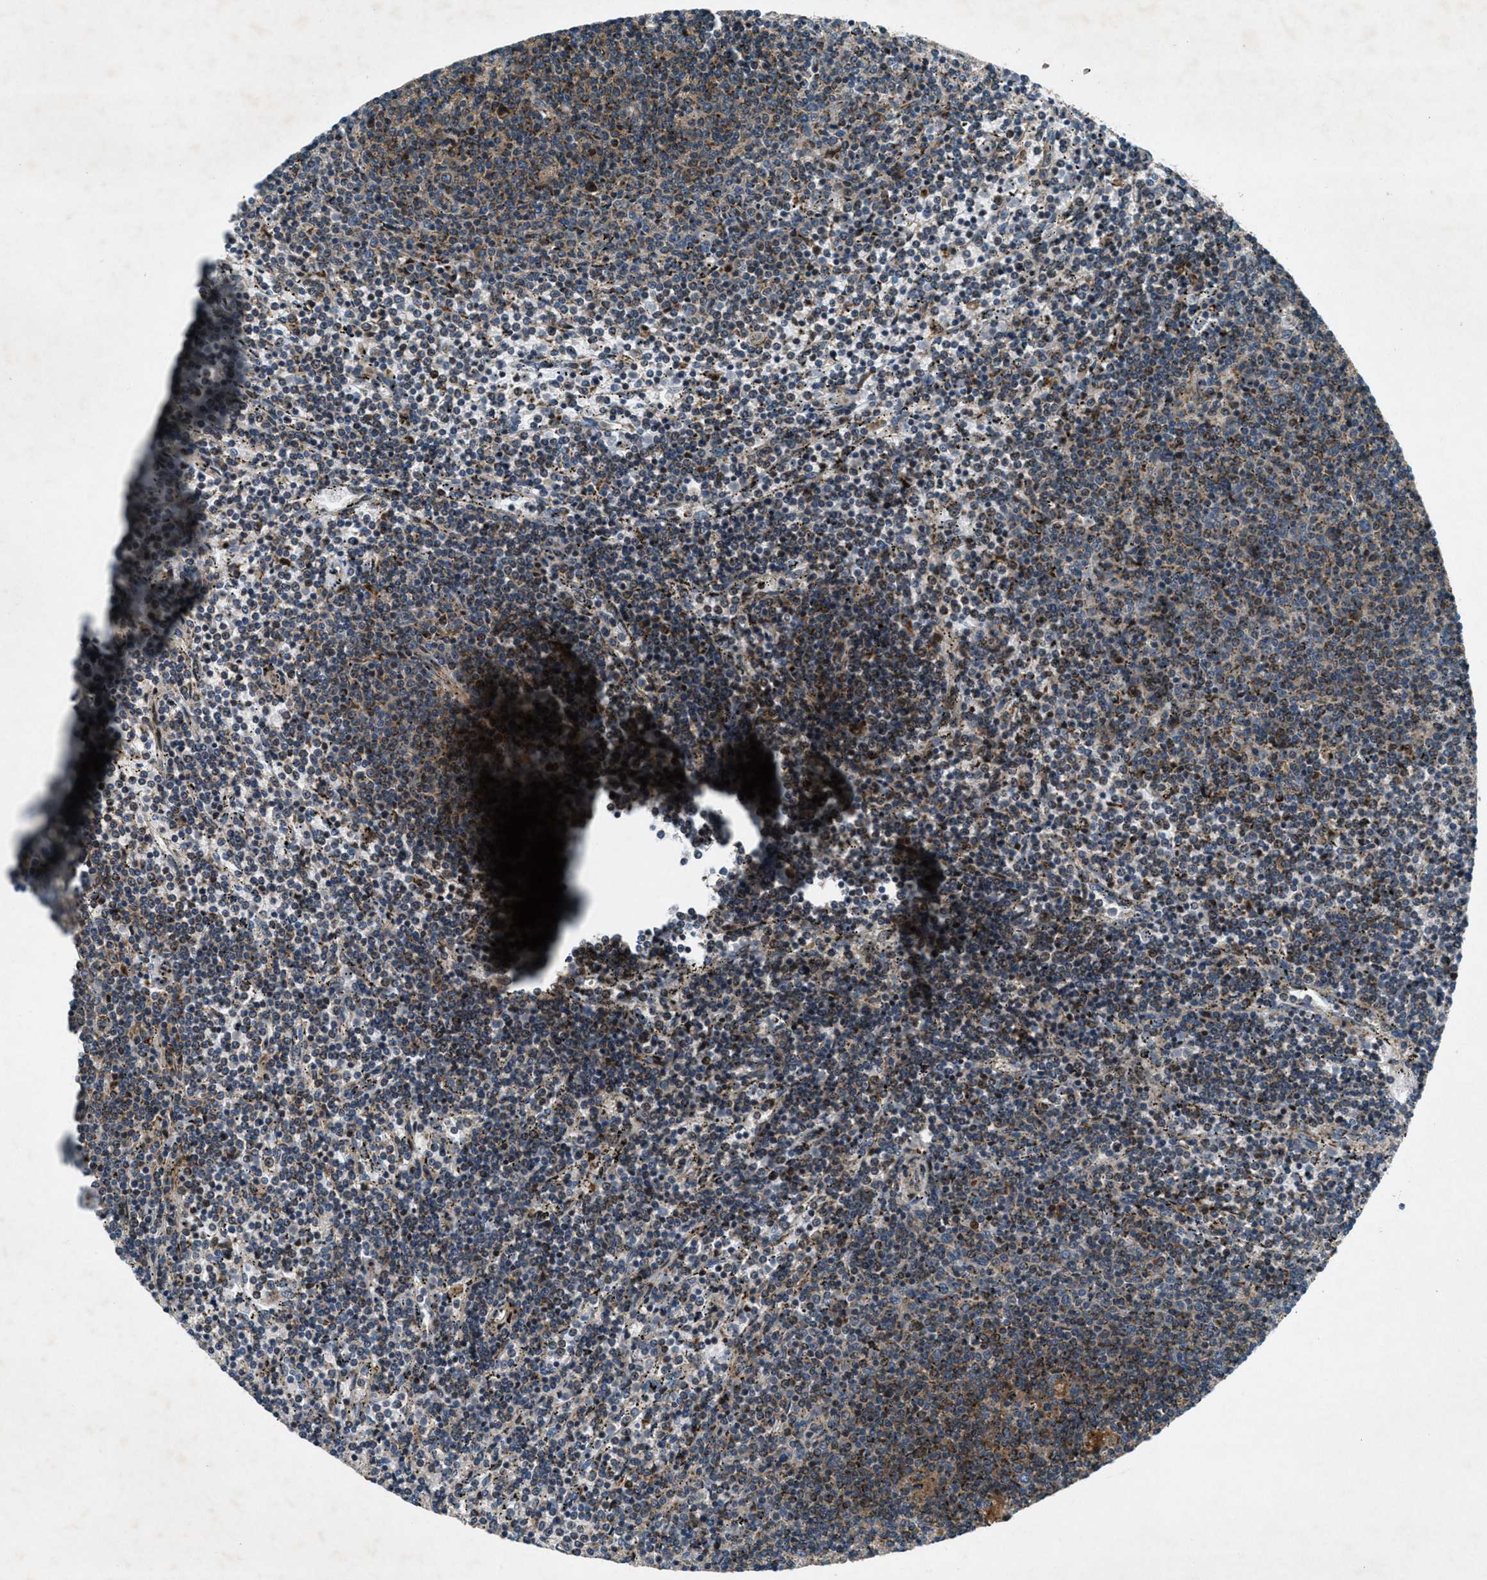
{"staining": {"intensity": "moderate", "quantity": ">75%", "location": "cytoplasmic/membranous"}, "tissue": "lymphoma", "cell_type": "Tumor cells", "image_type": "cancer", "snomed": [{"axis": "morphology", "description": "Malignant lymphoma, non-Hodgkin's type, Low grade"}, {"axis": "topography", "description": "Spleen"}], "caption": "Brown immunohistochemical staining in human lymphoma demonstrates moderate cytoplasmic/membranous staining in approximately >75% of tumor cells.", "gene": "CLEC2D", "patient": {"sex": "female", "age": 50}}